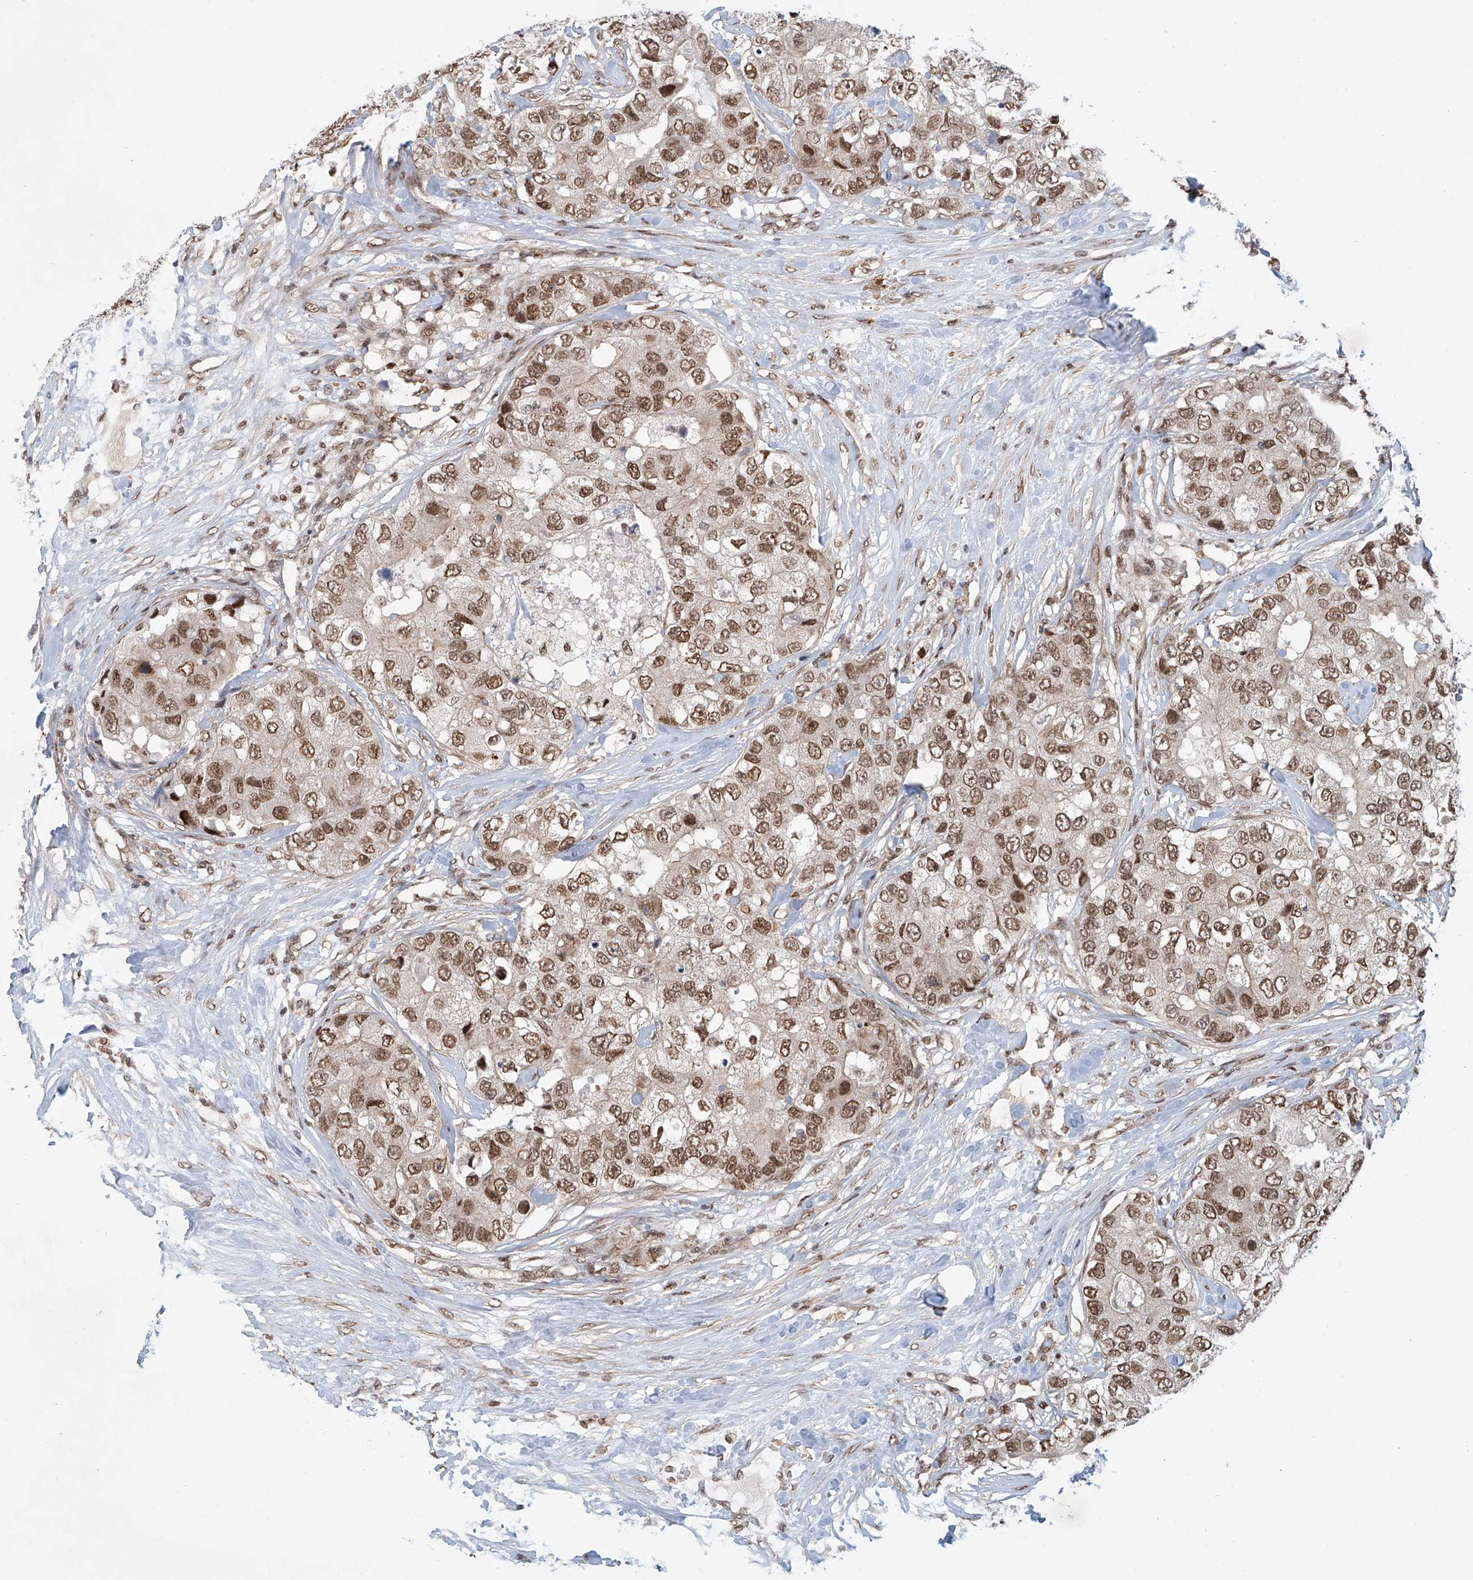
{"staining": {"intensity": "moderate", "quantity": ">75%", "location": "nuclear"}, "tissue": "breast cancer", "cell_type": "Tumor cells", "image_type": "cancer", "snomed": [{"axis": "morphology", "description": "Duct carcinoma"}, {"axis": "topography", "description": "Breast"}], "caption": "IHC of breast cancer shows medium levels of moderate nuclear positivity in approximately >75% of tumor cells.", "gene": "ZNF470", "patient": {"sex": "female", "age": 62}}